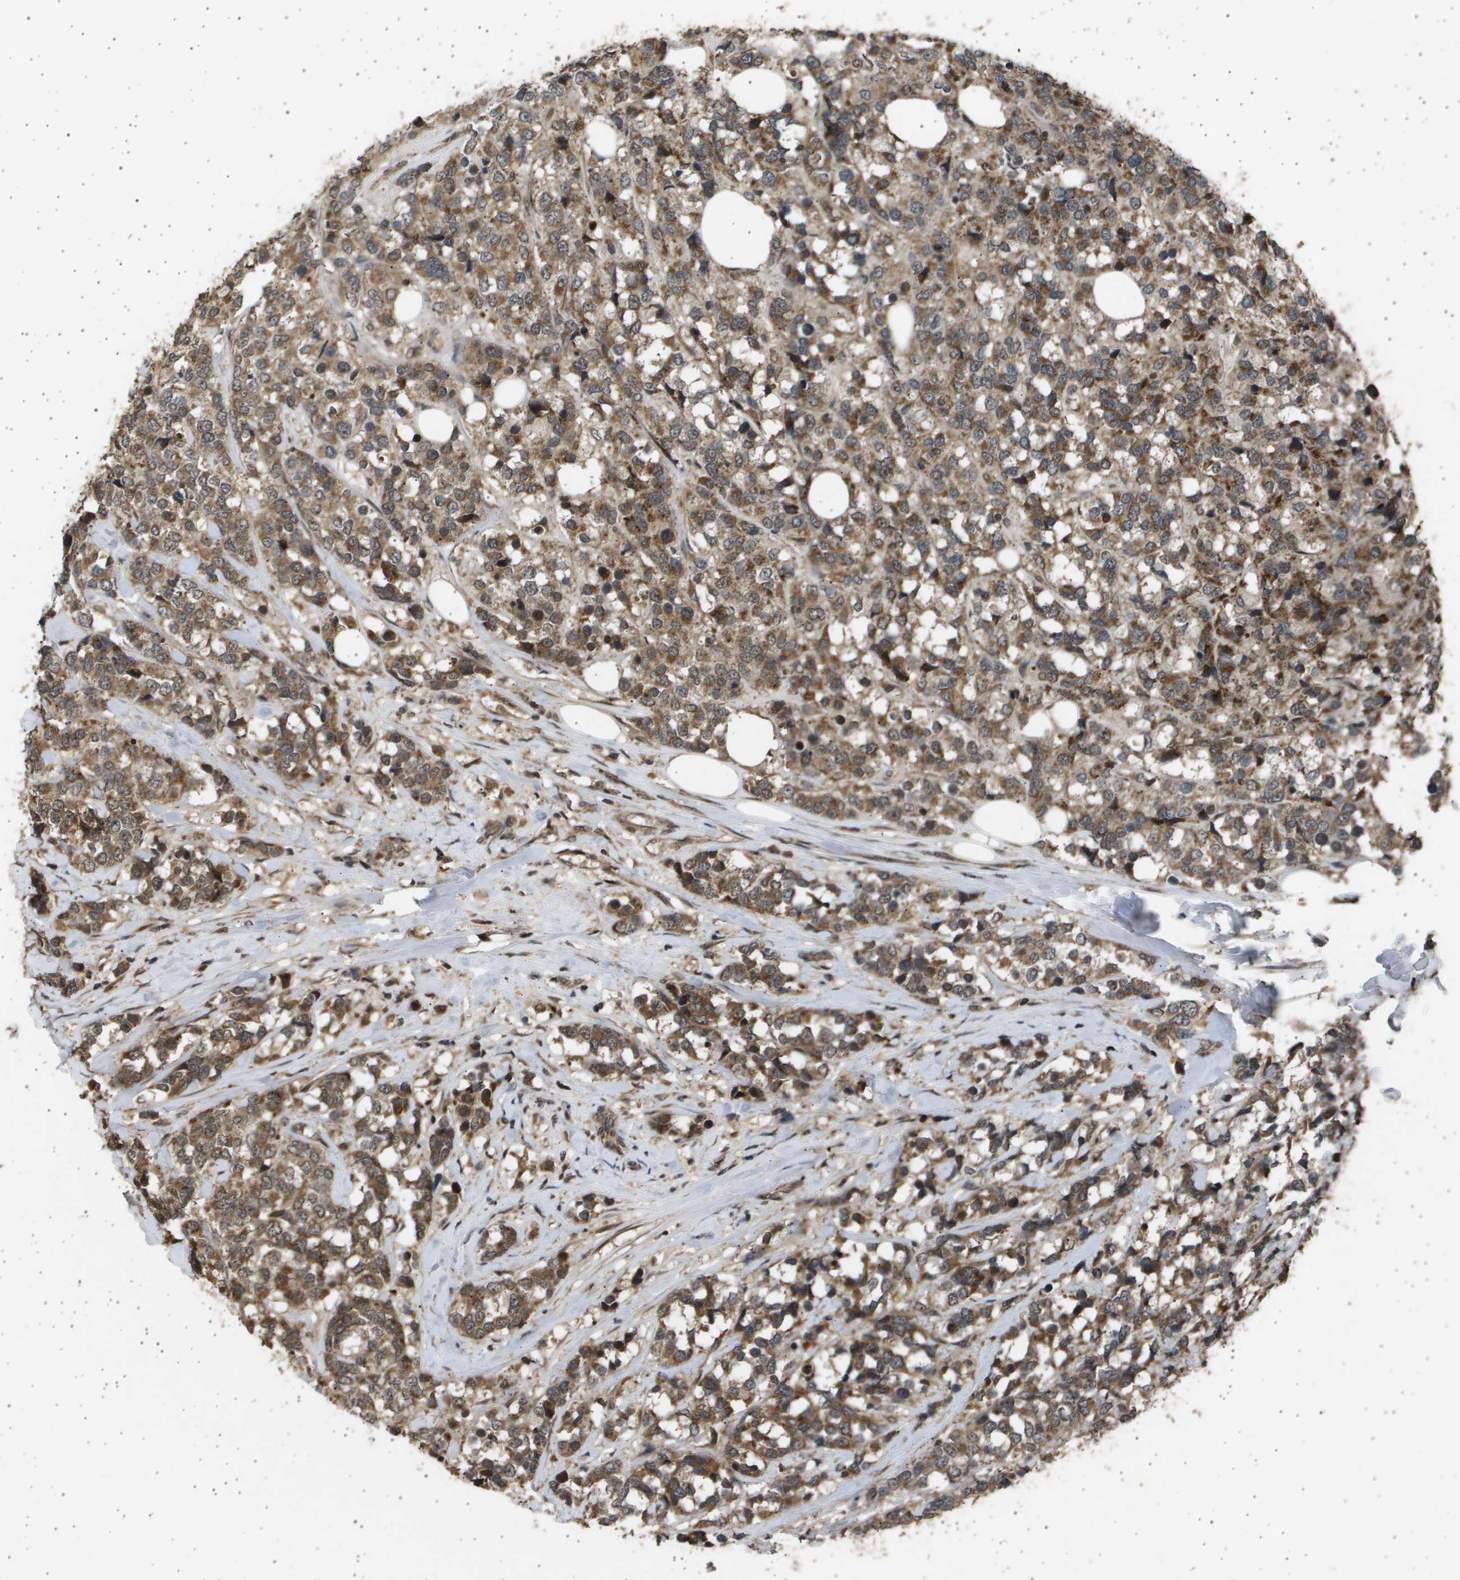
{"staining": {"intensity": "moderate", "quantity": ">75%", "location": "cytoplasmic/membranous"}, "tissue": "breast cancer", "cell_type": "Tumor cells", "image_type": "cancer", "snomed": [{"axis": "morphology", "description": "Lobular carcinoma"}, {"axis": "topography", "description": "Breast"}], "caption": "The histopathology image demonstrates a brown stain indicating the presence of a protein in the cytoplasmic/membranous of tumor cells in lobular carcinoma (breast).", "gene": "TNRC6A", "patient": {"sex": "female", "age": 59}}